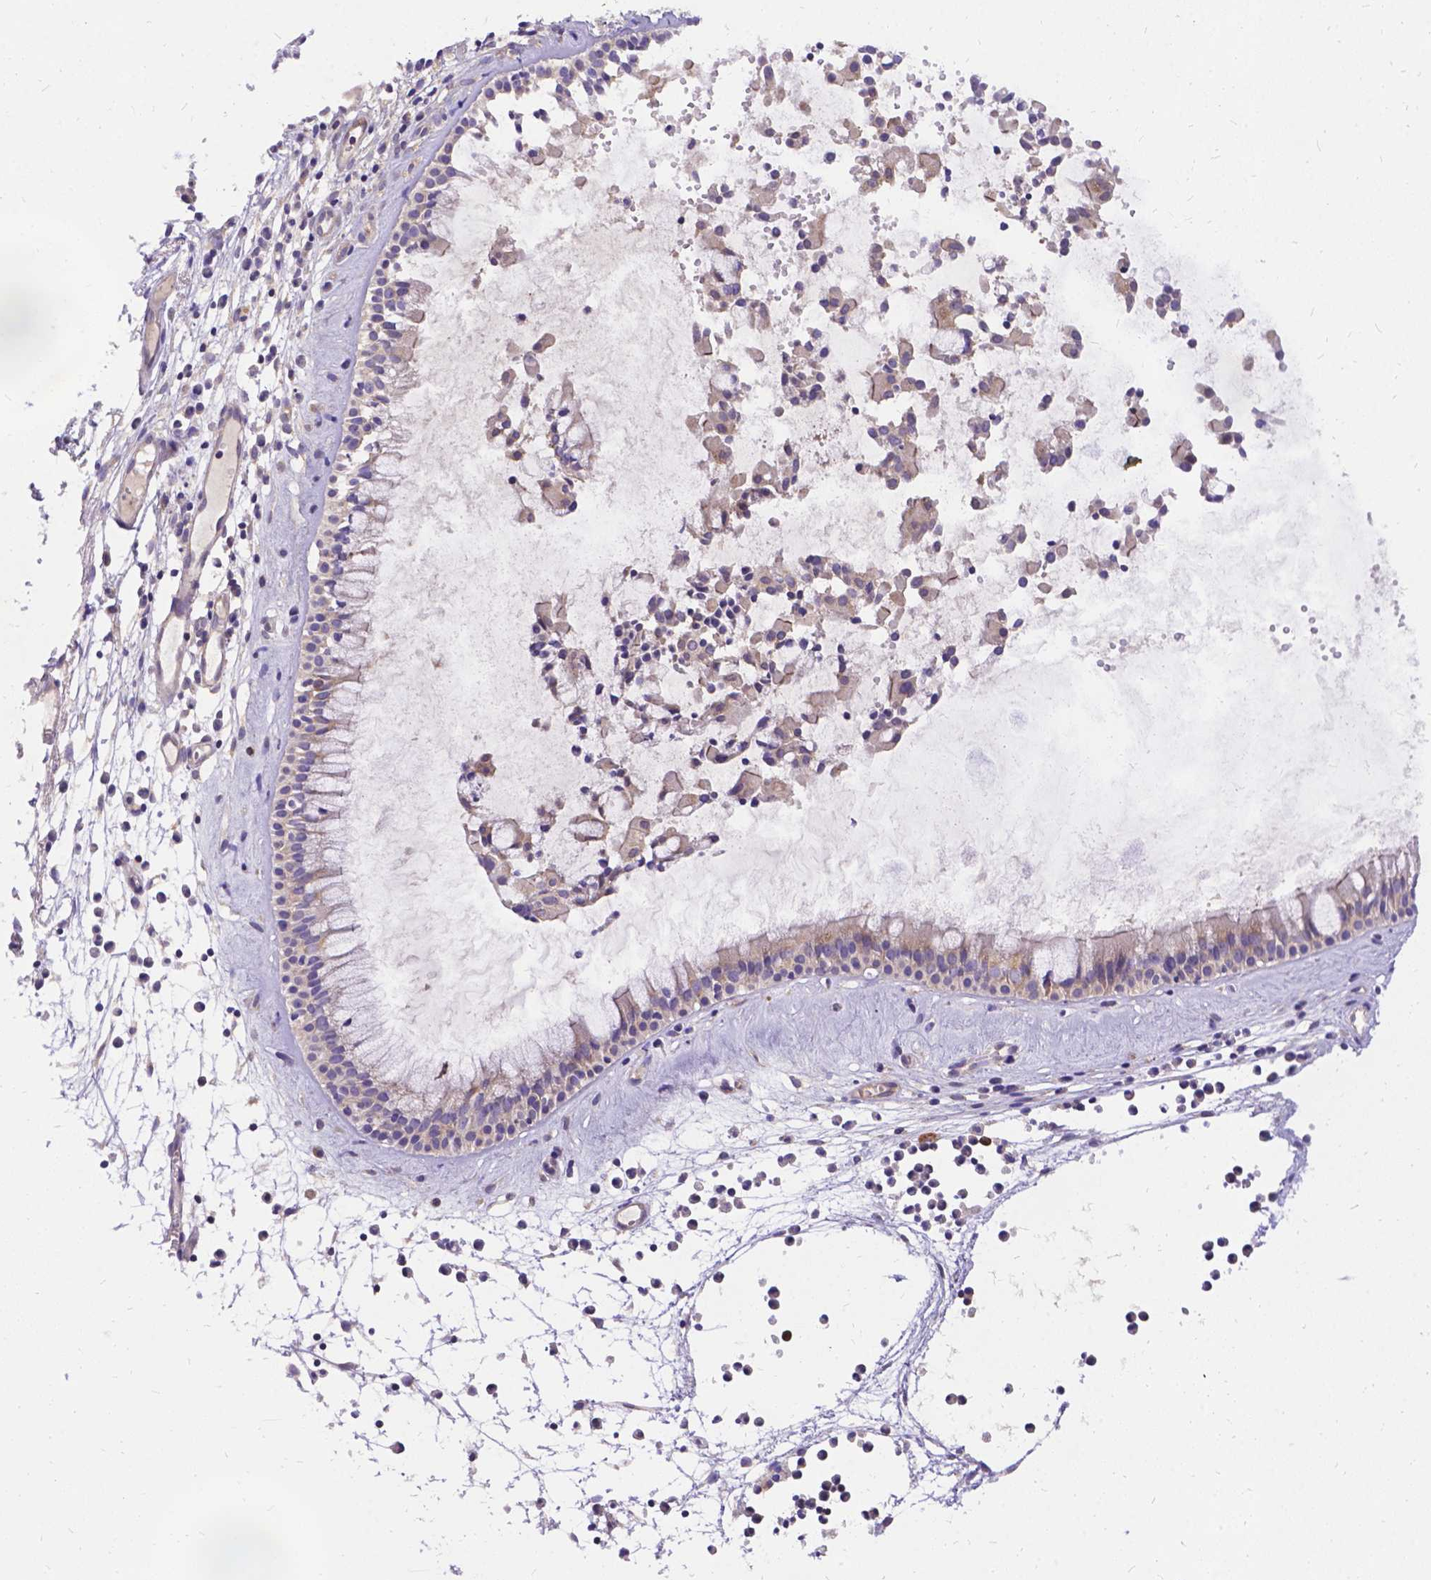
{"staining": {"intensity": "weak", "quantity": "<25%", "location": "cytoplasmic/membranous"}, "tissue": "nasopharynx", "cell_type": "Respiratory epithelial cells", "image_type": "normal", "snomed": [{"axis": "morphology", "description": "Normal tissue, NOS"}, {"axis": "topography", "description": "Nasopharynx"}], "caption": "Nasopharynx was stained to show a protein in brown. There is no significant positivity in respiratory epithelial cells. (Stains: DAB (3,3'-diaminobenzidine) IHC with hematoxylin counter stain, Microscopy: brightfield microscopy at high magnification).", "gene": "DENND6A", "patient": {"sex": "female", "age": 85}}